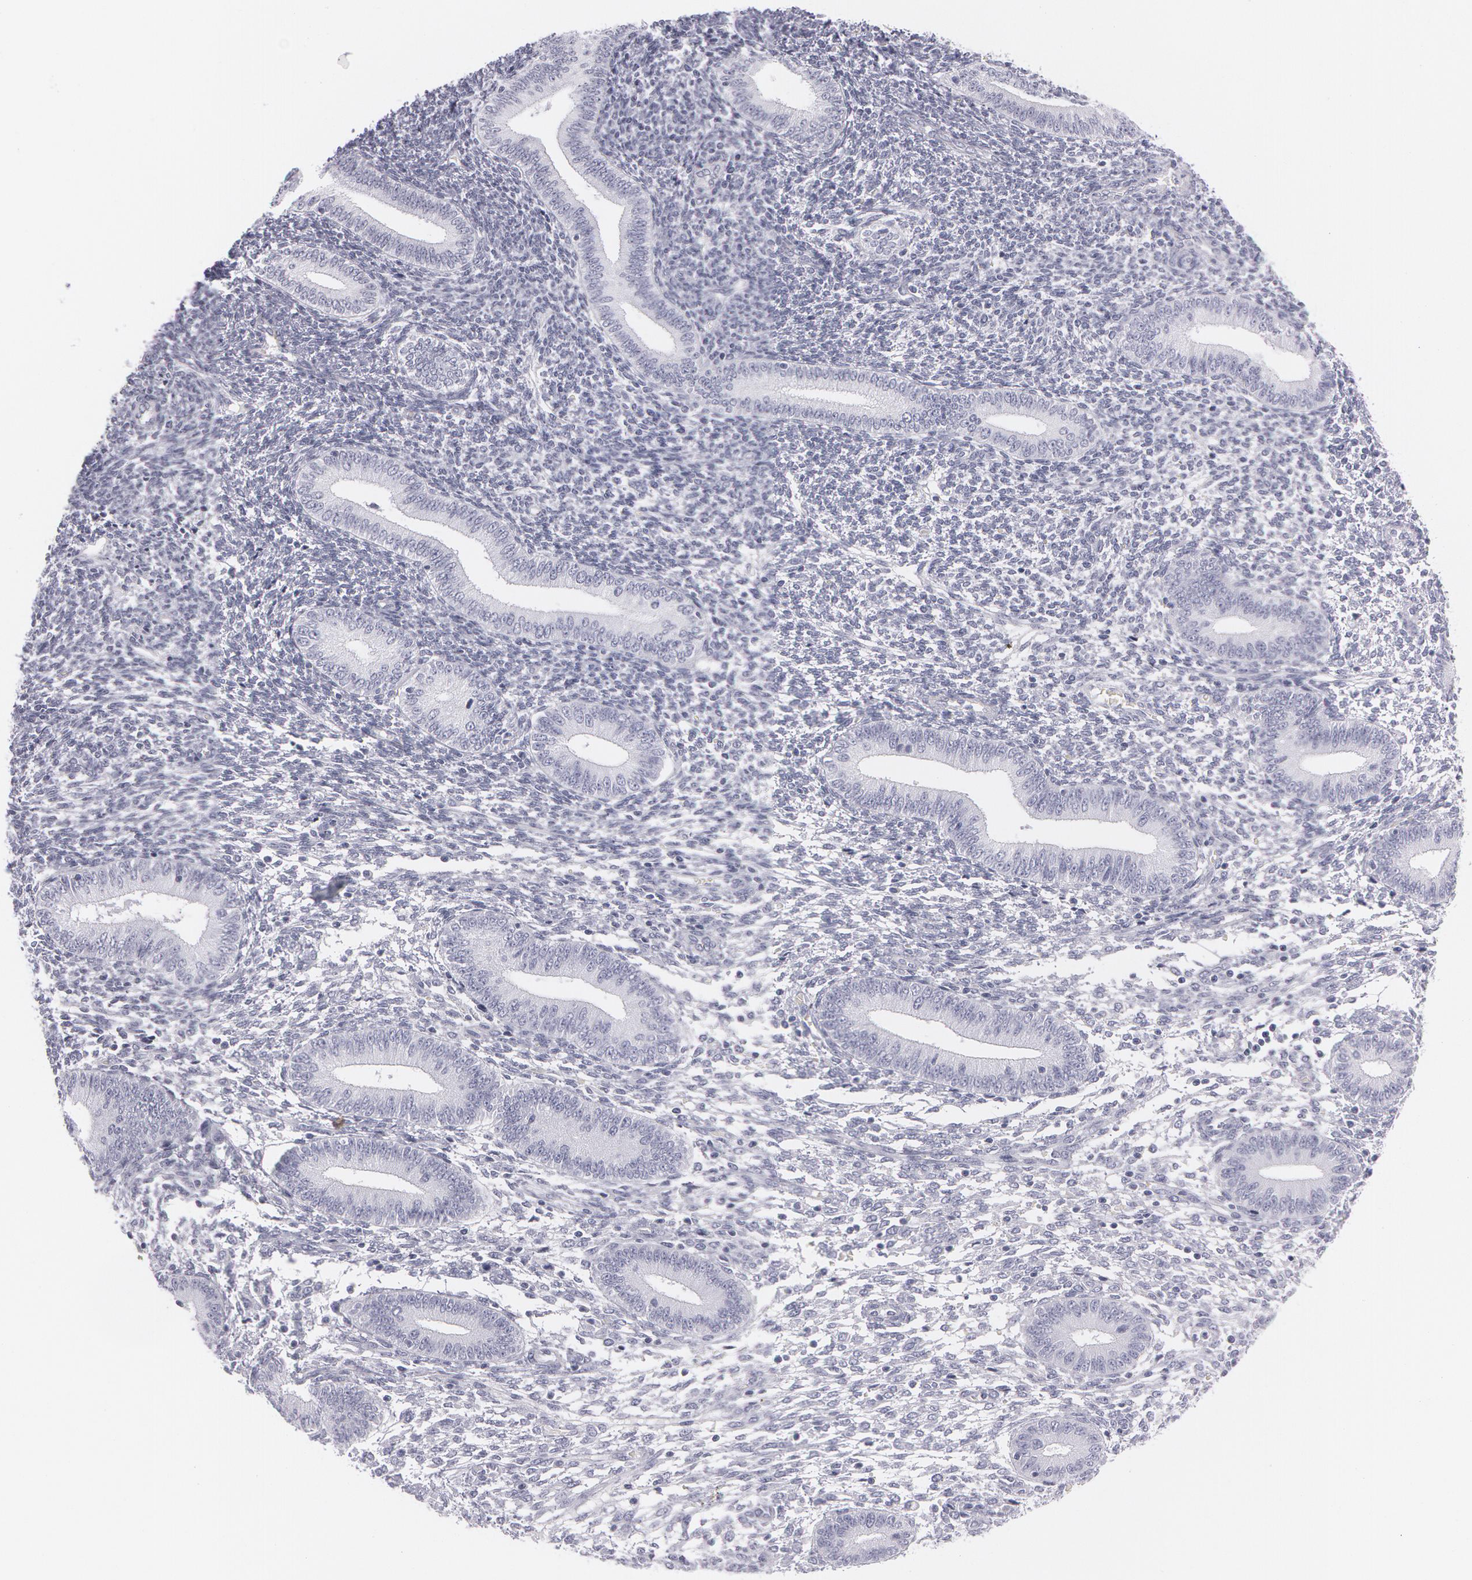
{"staining": {"intensity": "negative", "quantity": "none", "location": "none"}, "tissue": "endometrium", "cell_type": "Cells in endometrial stroma", "image_type": "normal", "snomed": [{"axis": "morphology", "description": "Normal tissue, NOS"}, {"axis": "topography", "description": "Endometrium"}], "caption": "Endometrium was stained to show a protein in brown. There is no significant expression in cells in endometrial stroma.", "gene": "SNCG", "patient": {"sex": "female", "age": 35}}